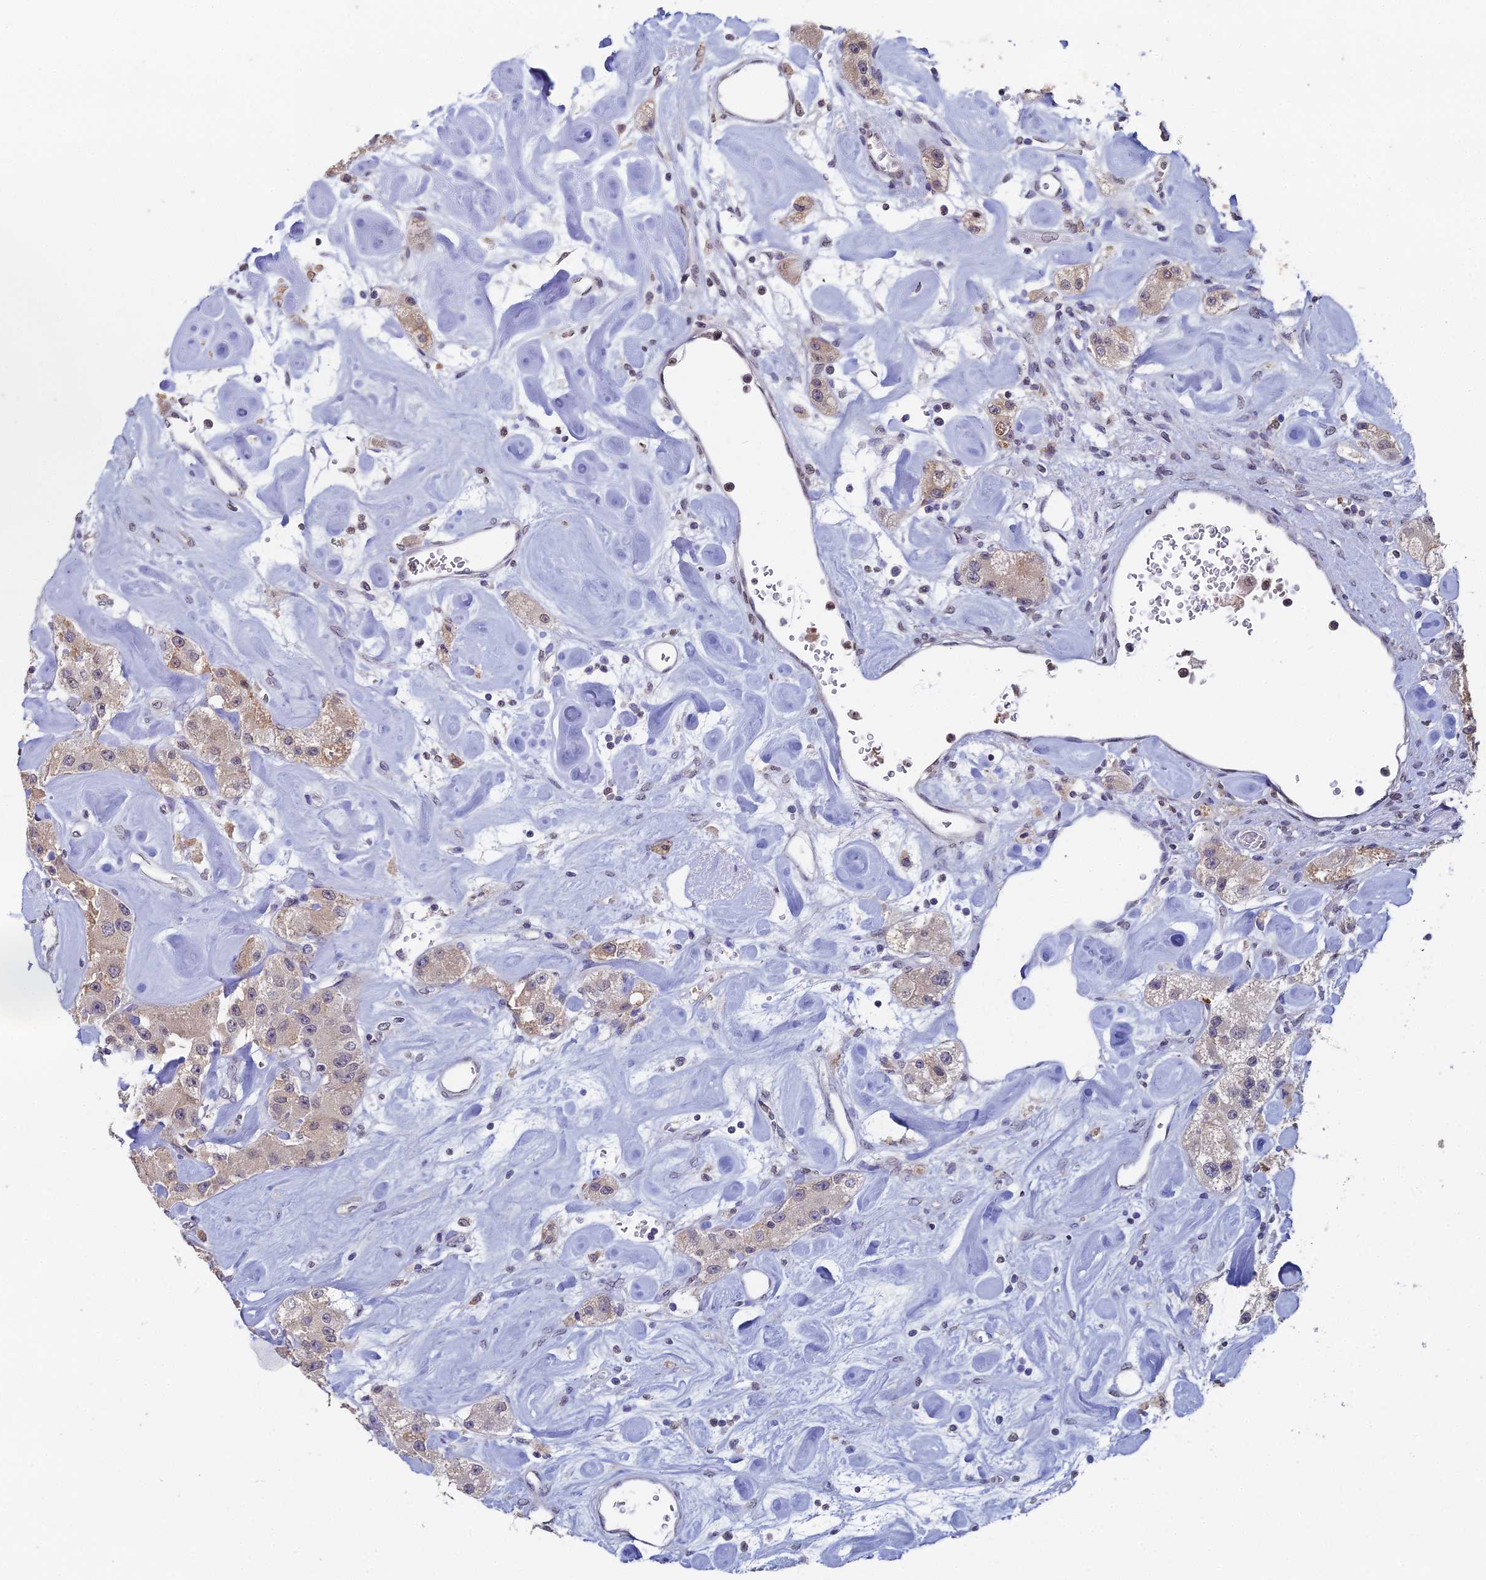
{"staining": {"intensity": "weak", "quantity": ">75%", "location": "cytoplasmic/membranous"}, "tissue": "carcinoid", "cell_type": "Tumor cells", "image_type": "cancer", "snomed": [{"axis": "morphology", "description": "Carcinoid, malignant, NOS"}, {"axis": "topography", "description": "Pancreas"}], "caption": "Immunohistochemical staining of carcinoid (malignant) demonstrates low levels of weak cytoplasmic/membranous protein expression in about >75% of tumor cells. (DAB IHC, brown staining for protein, blue staining for nuclei).", "gene": "PRR22", "patient": {"sex": "male", "age": 41}}